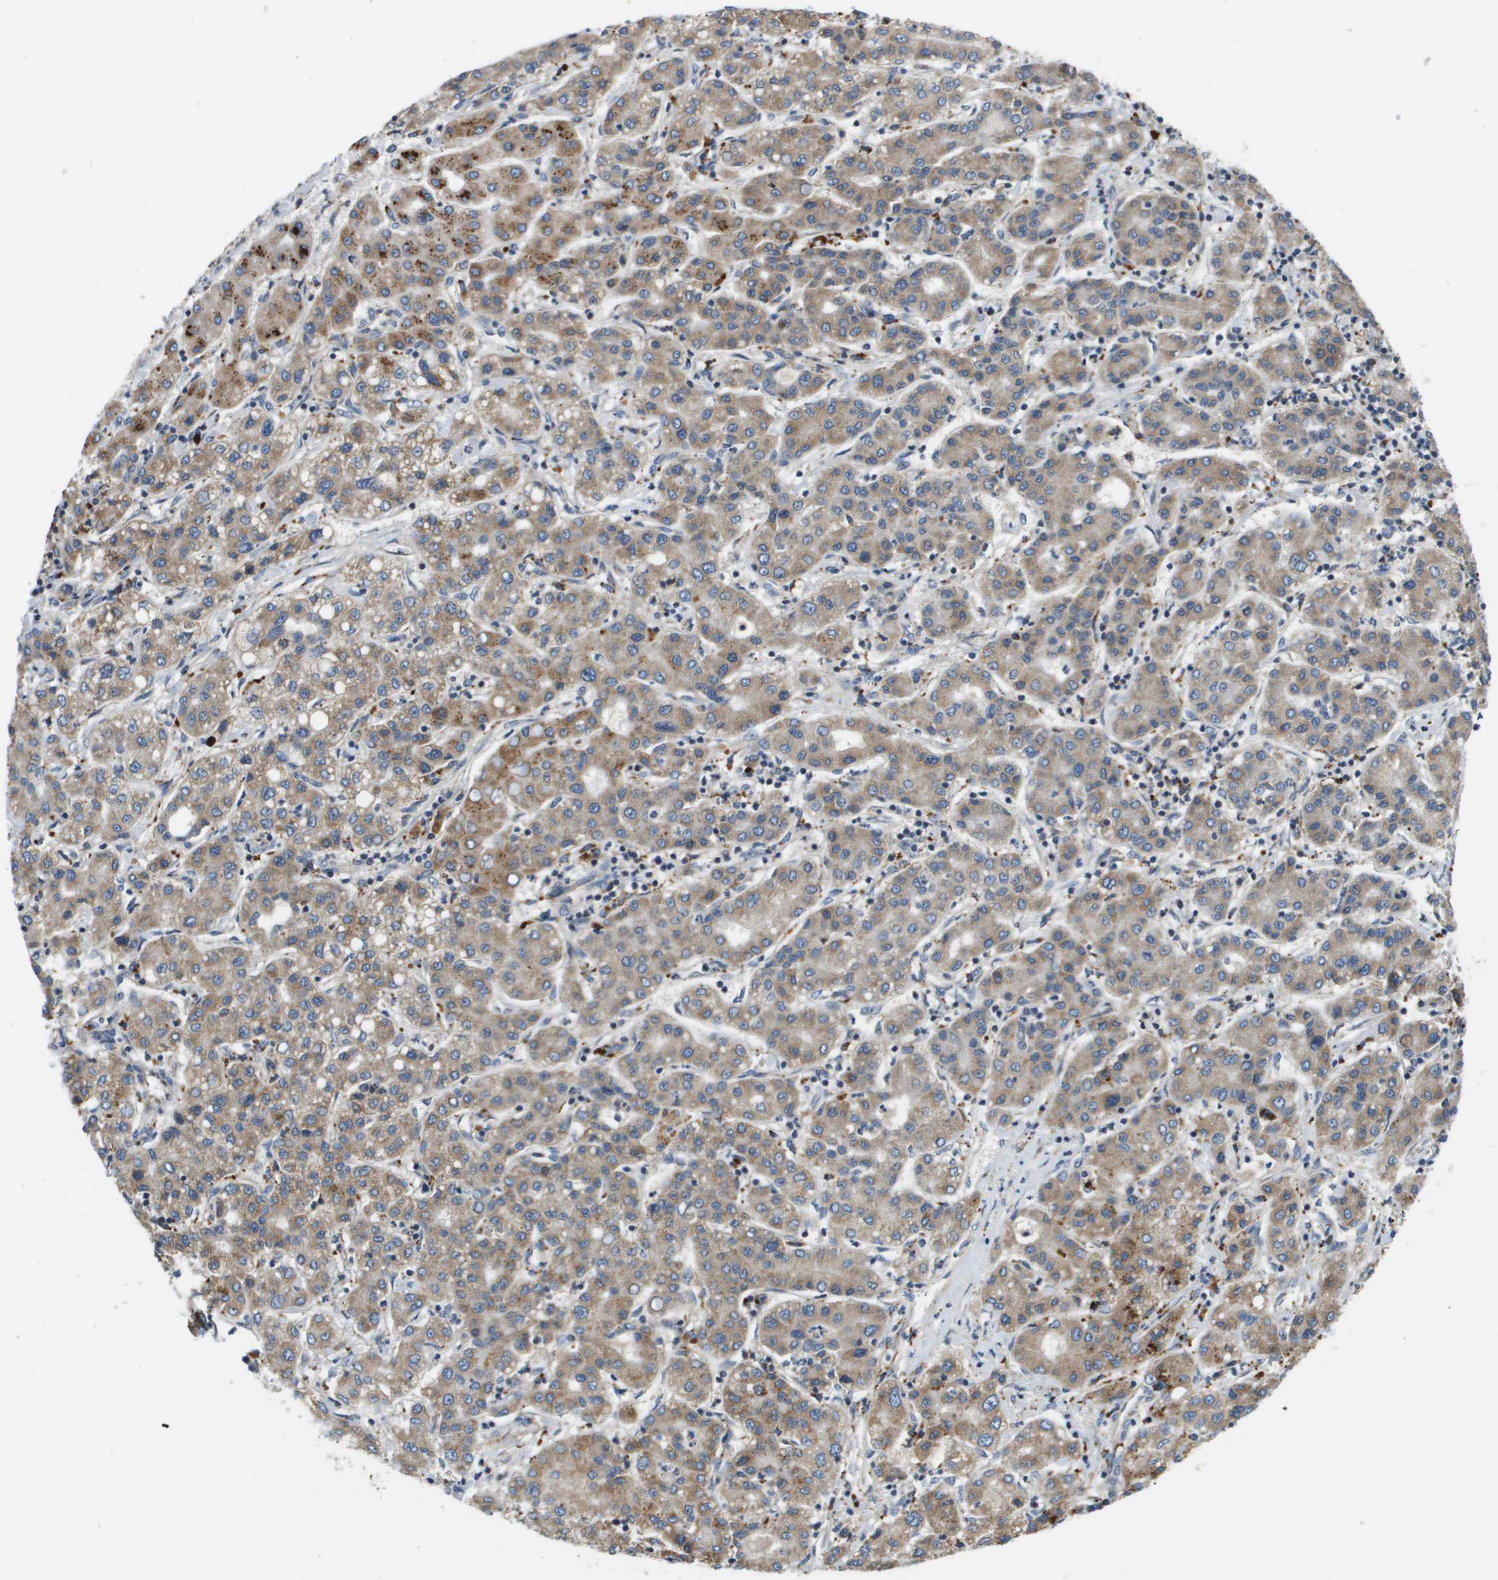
{"staining": {"intensity": "moderate", "quantity": ">75%", "location": "cytoplasmic/membranous"}, "tissue": "liver cancer", "cell_type": "Tumor cells", "image_type": "cancer", "snomed": [{"axis": "morphology", "description": "Carcinoma, Hepatocellular, NOS"}, {"axis": "topography", "description": "Liver"}], "caption": "DAB immunohistochemical staining of liver cancer shows moderate cytoplasmic/membranous protein positivity in approximately >75% of tumor cells.", "gene": "SLC25A20", "patient": {"sex": "male", "age": 65}}